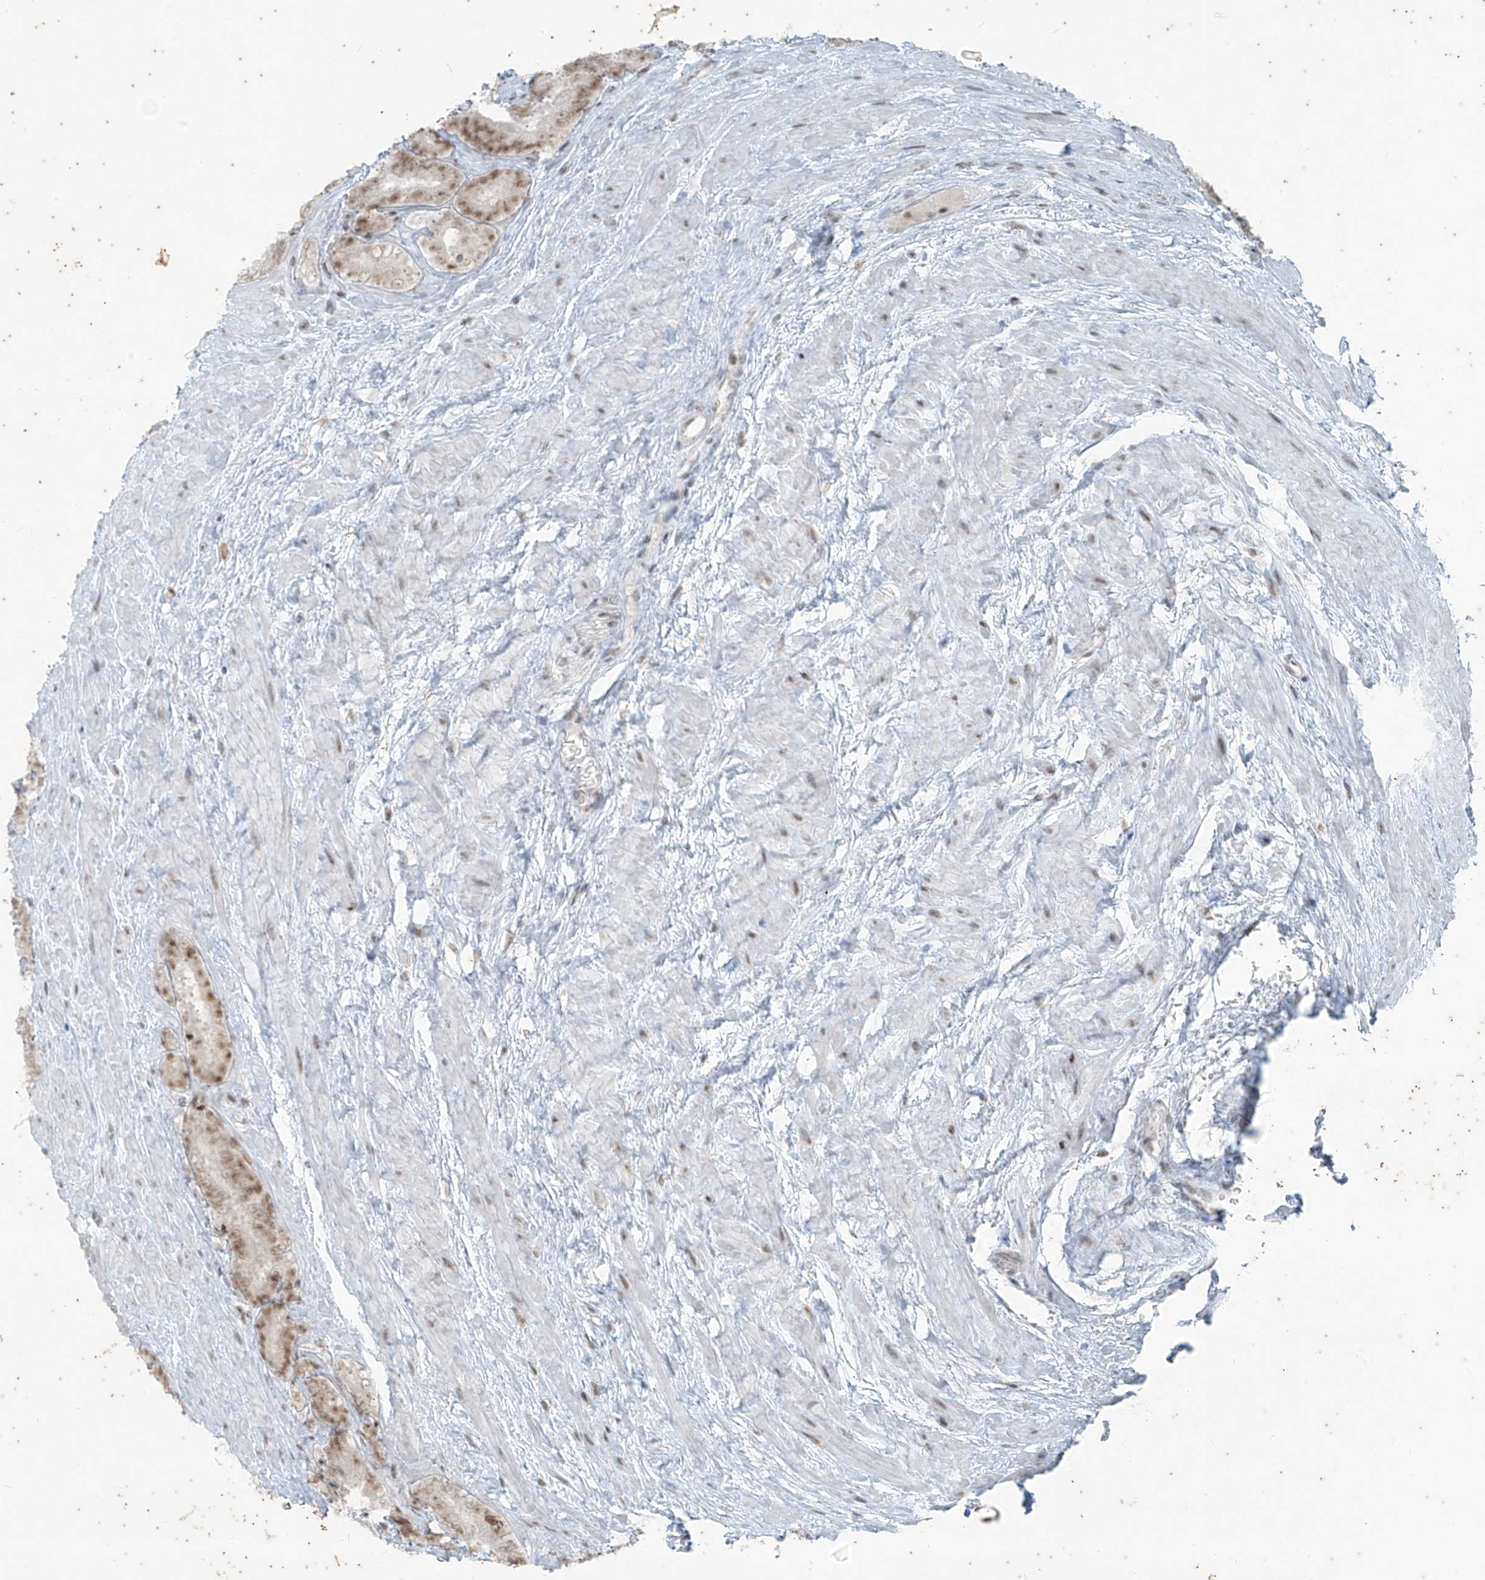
{"staining": {"intensity": "moderate", "quantity": ">75%", "location": "nuclear"}, "tissue": "prostate cancer", "cell_type": "Tumor cells", "image_type": "cancer", "snomed": [{"axis": "morphology", "description": "Adenocarcinoma, High grade"}, {"axis": "topography", "description": "Prostate"}], "caption": "A histopathology image of prostate cancer (adenocarcinoma (high-grade)) stained for a protein displays moderate nuclear brown staining in tumor cells. The staining was performed using DAB to visualize the protein expression in brown, while the nuclei were stained in blue with hematoxylin (Magnification: 20x).", "gene": "ZNF354B", "patient": {"sex": "male", "age": 66}}